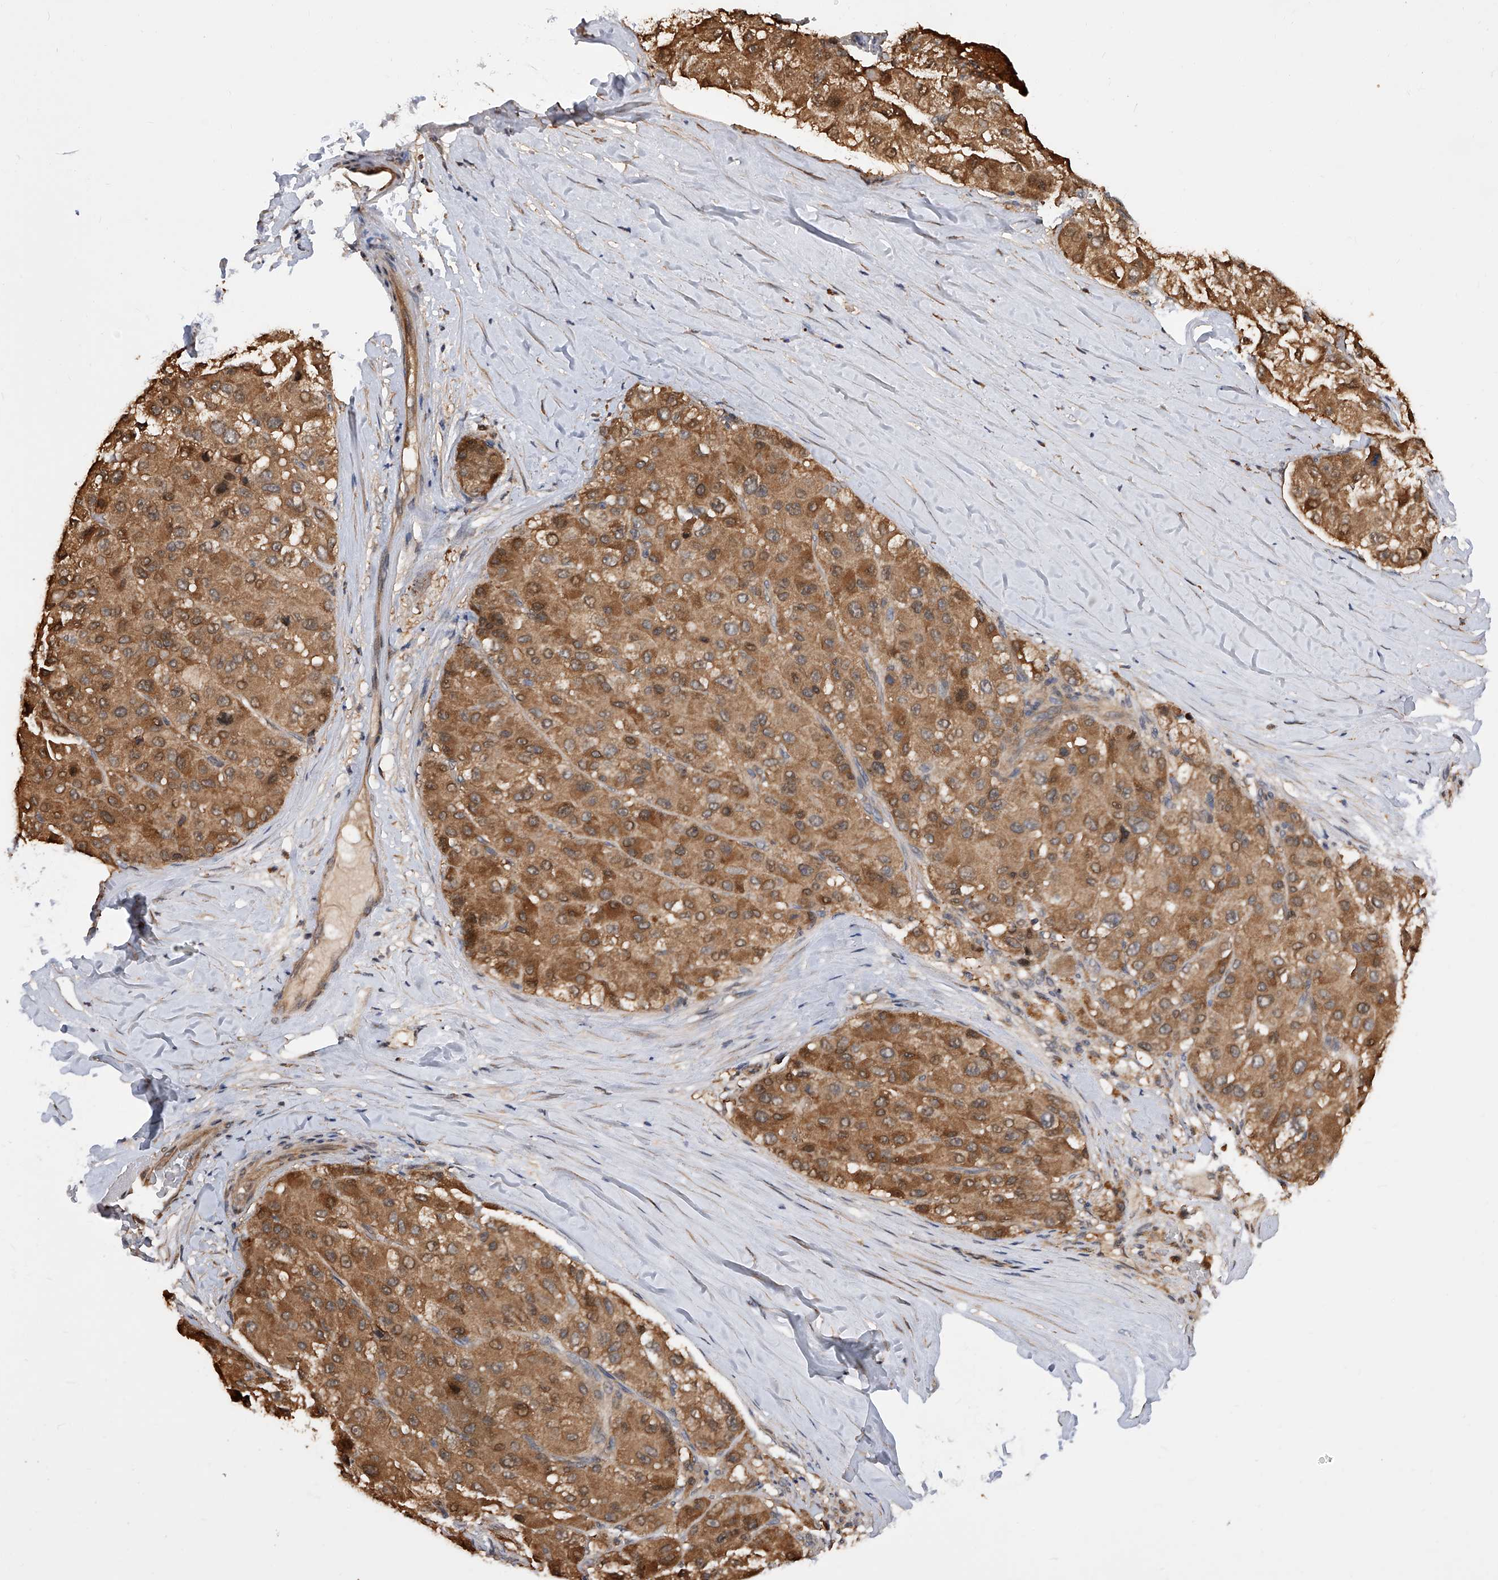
{"staining": {"intensity": "moderate", "quantity": ">75%", "location": "cytoplasmic/membranous"}, "tissue": "liver cancer", "cell_type": "Tumor cells", "image_type": "cancer", "snomed": [{"axis": "morphology", "description": "Carcinoma, Hepatocellular, NOS"}, {"axis": "topography", "description": "Liver"}], "caption": "Immunohistochemical staining of human hepatocellular carcinoma (liver) displays medium levels of moderate cytoplasmic/membranous protein expression in about >75% of tumor cells.", "gene": "GMDS", "patient": {"sex": "male", "age": 80}}